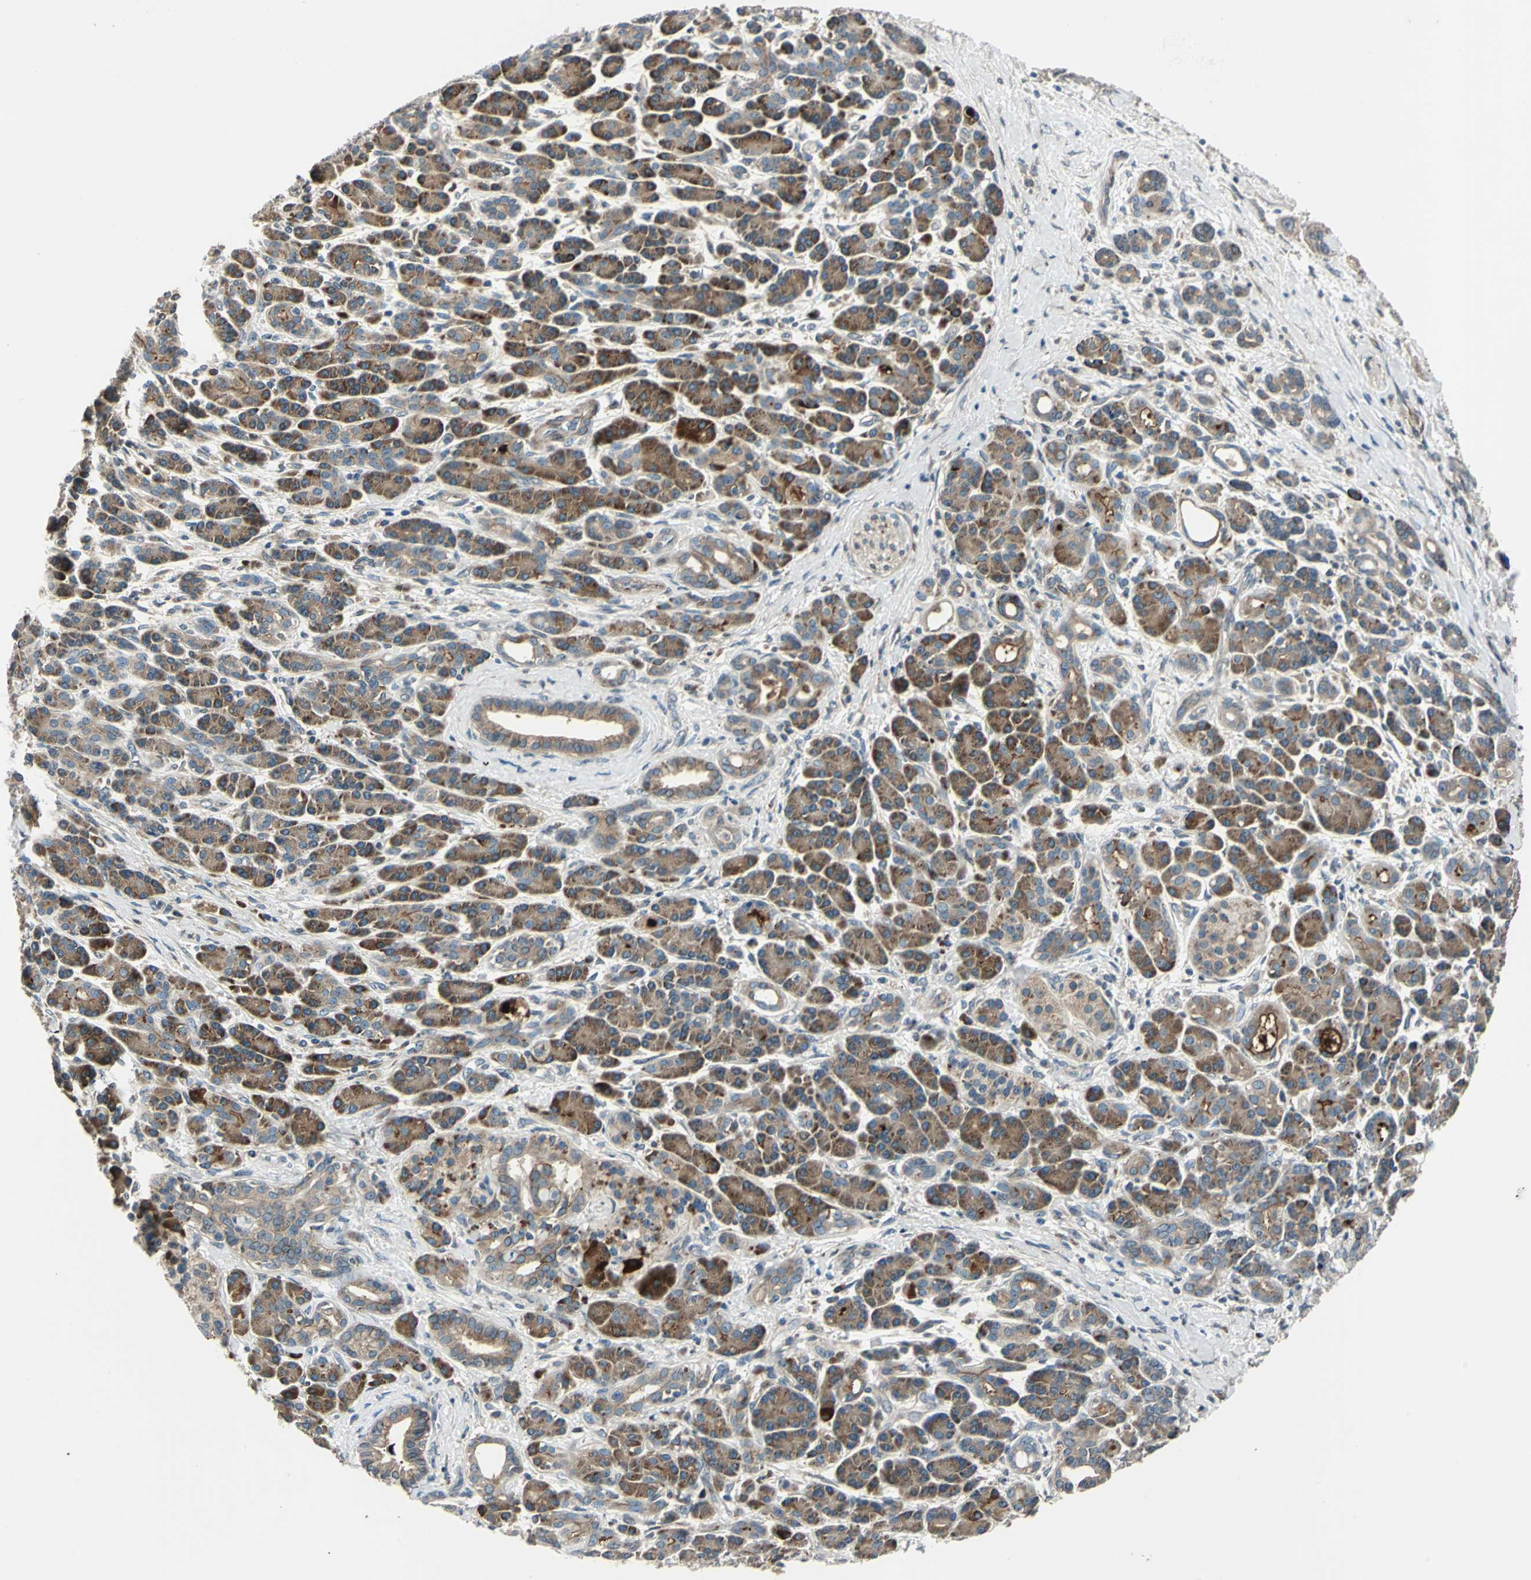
{"staining": {"intensity": "moderate", "quantity": ">75%", "location": "cytoplasmic/membranous"}, "tissue": "pancreatic cancer", "cell_type": "Tumor cells", "image_type": "cancer", "snomed": [{"axis": "morphology", "description": "Adenocarcinoma, NOS"}, {"axis": "topography", "description": "Pancreas"}], "caption": "Immunohistochemistry staining of pancreatic cancer (adenocarcinoma), which shows medium levels of moderate cytoplasmic/membranous staining in about >75% of tumor cells indicating moderate cytoplasmic/membranous protein expression. The staining was performed using DAB (brown) for protein detection and nuclei were counterstained in hematoxylin (blue).", "gene": "HTATIP2", "patient": {"sex": "female", "age": 77}}